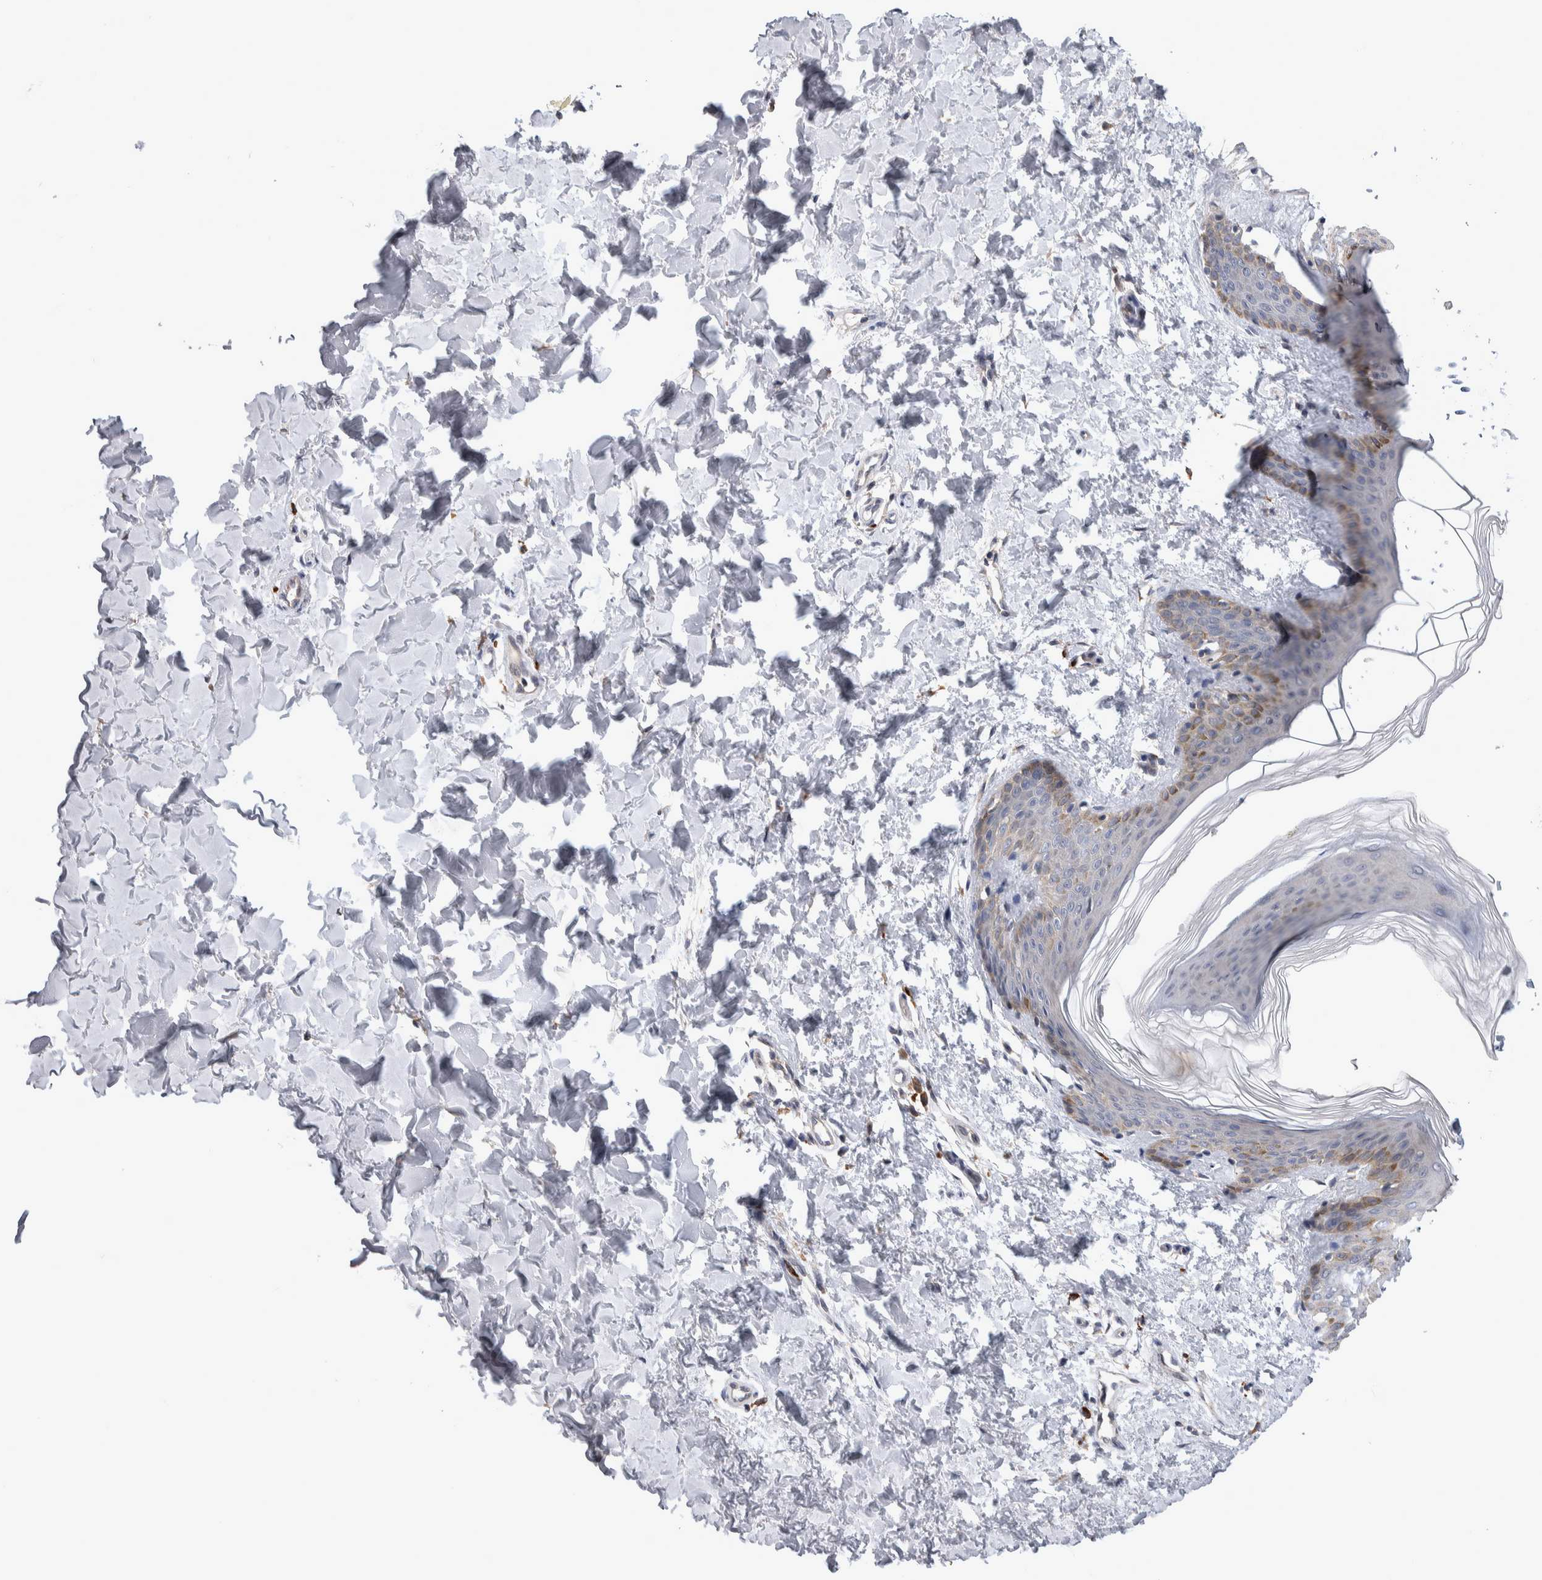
{"staining": {"intensity": "negative", "quantity": "none", "location": "none"}, "tissue": "skin", "cell_type": "Fibroblasts", "image_type": "normal", "snomed": [{"axis": "morphology", "description": "Normal tissue, NOS"}, {"axis": "morphology", "description": "Neoplasm, benign, NOS"}, {"axis": "topography", "description": "Skin"}, {"axis": "topography", "description": "Soft tissue"}], "caption": "Protein analysis of normal skin reveals no significant staining in fibroblasts. (Brightfield microscopy of DAB immunohistochemistry at high magnification).", "gene": "IBTK", "patient": {"sex": "male", "age": 26}}